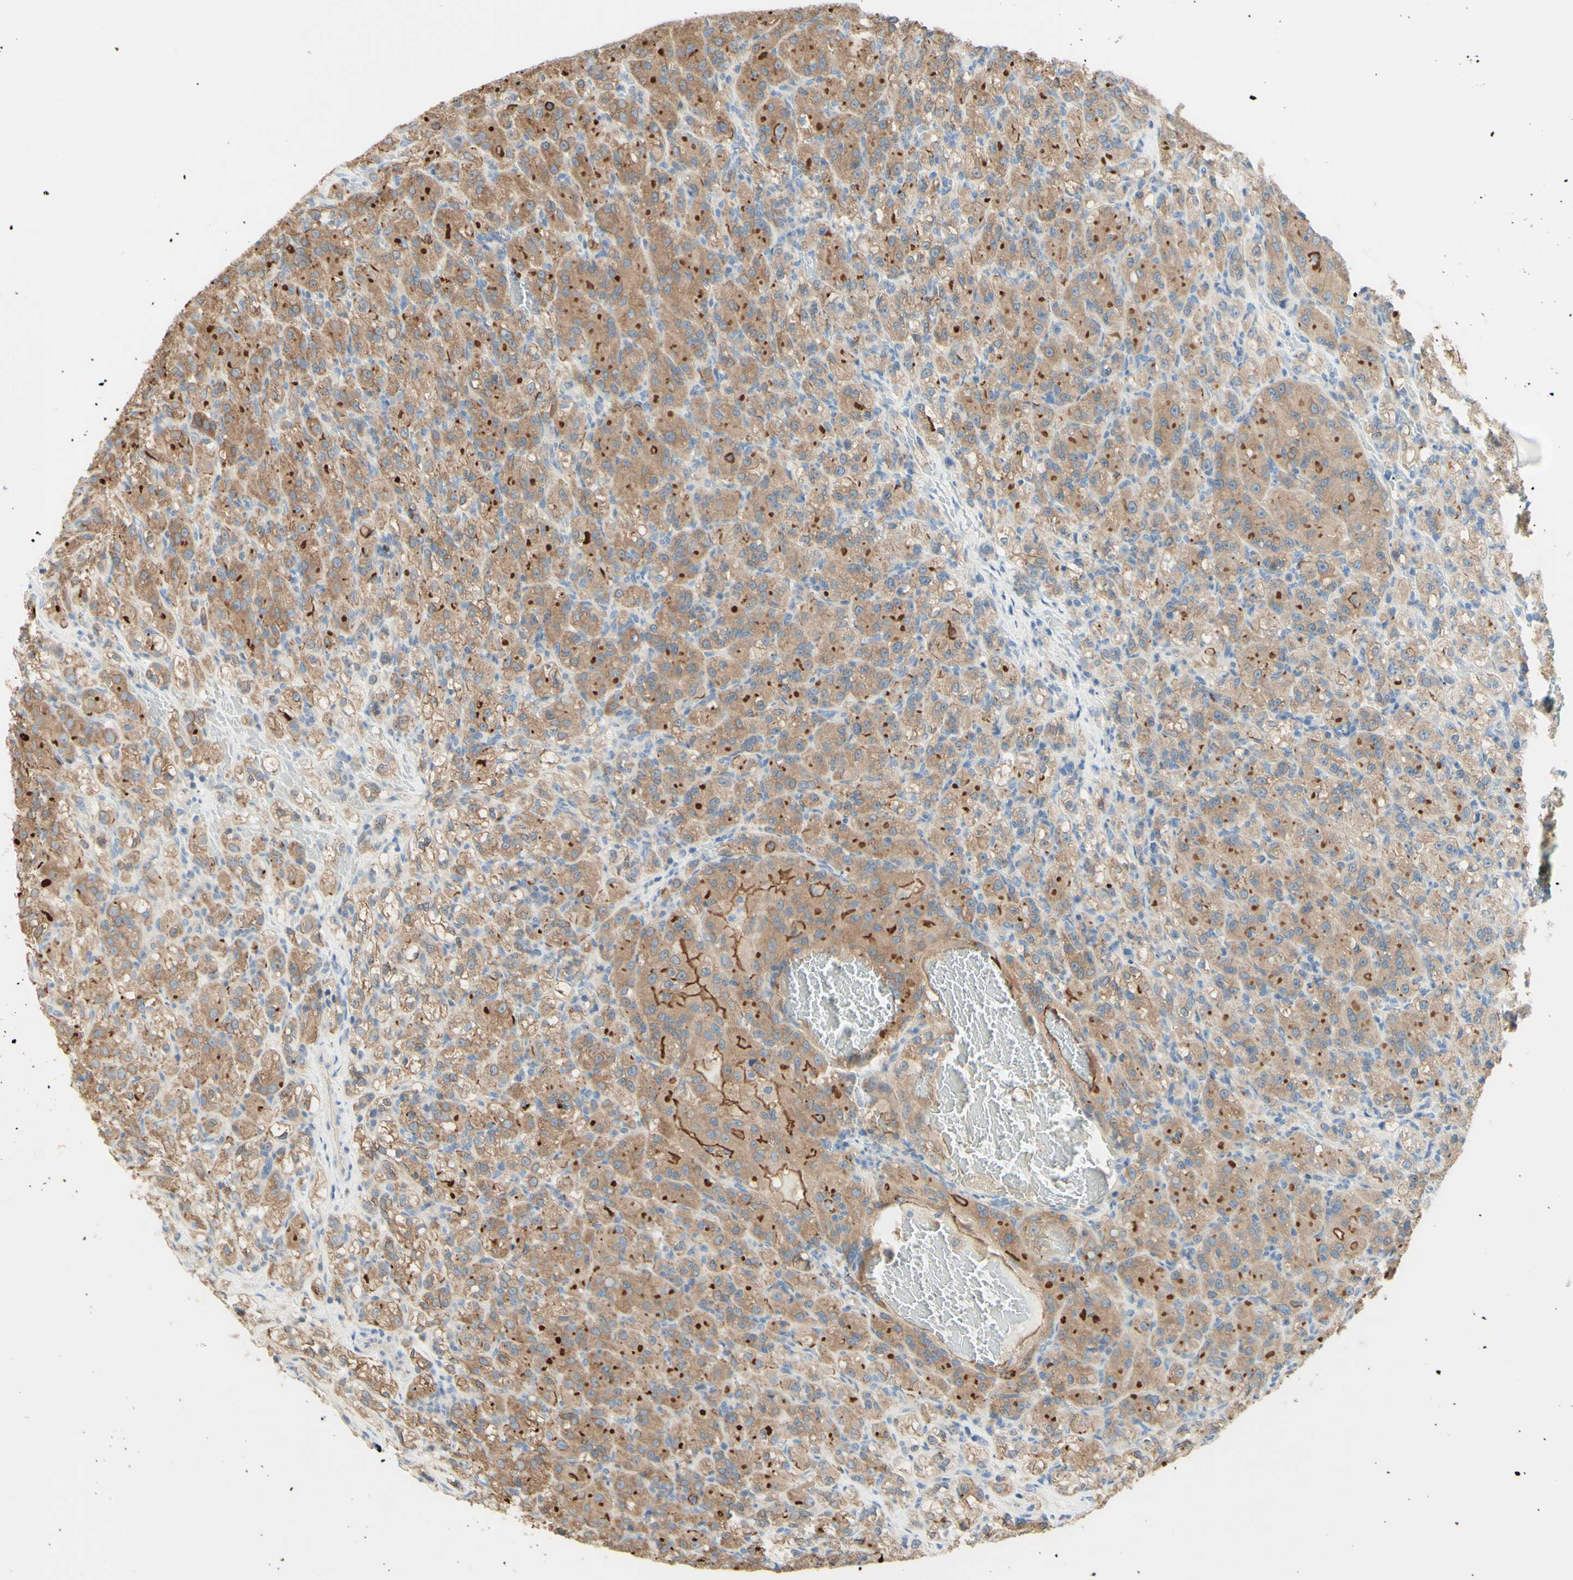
{"staining": {"intensity": "moderate", "quantity": ">75%", "location": "cytoplasmic/membranous"}, "tissue": "renal cancer", "cell_type": "Tumor cells", "image_type": "cancer", "snomed": [{"axis": "morphology", "description": "Adenocarcinoma, NOS"}, {"axis": "topography", "description": "Kidney"}], "caption": "Immunohistochemistry (IHC) micrograph of neoplastic tissue: human renal cancer stained using immunohistochemistry (IHC) displays medium levels of moderate protein expression localized specifically in the cytoplasmic/membranous of tumor cells, appearing as a cytoplasmic/membranous brown color.", "gene": "MTM1", "patient": {"sex": "male", "age": 61}}